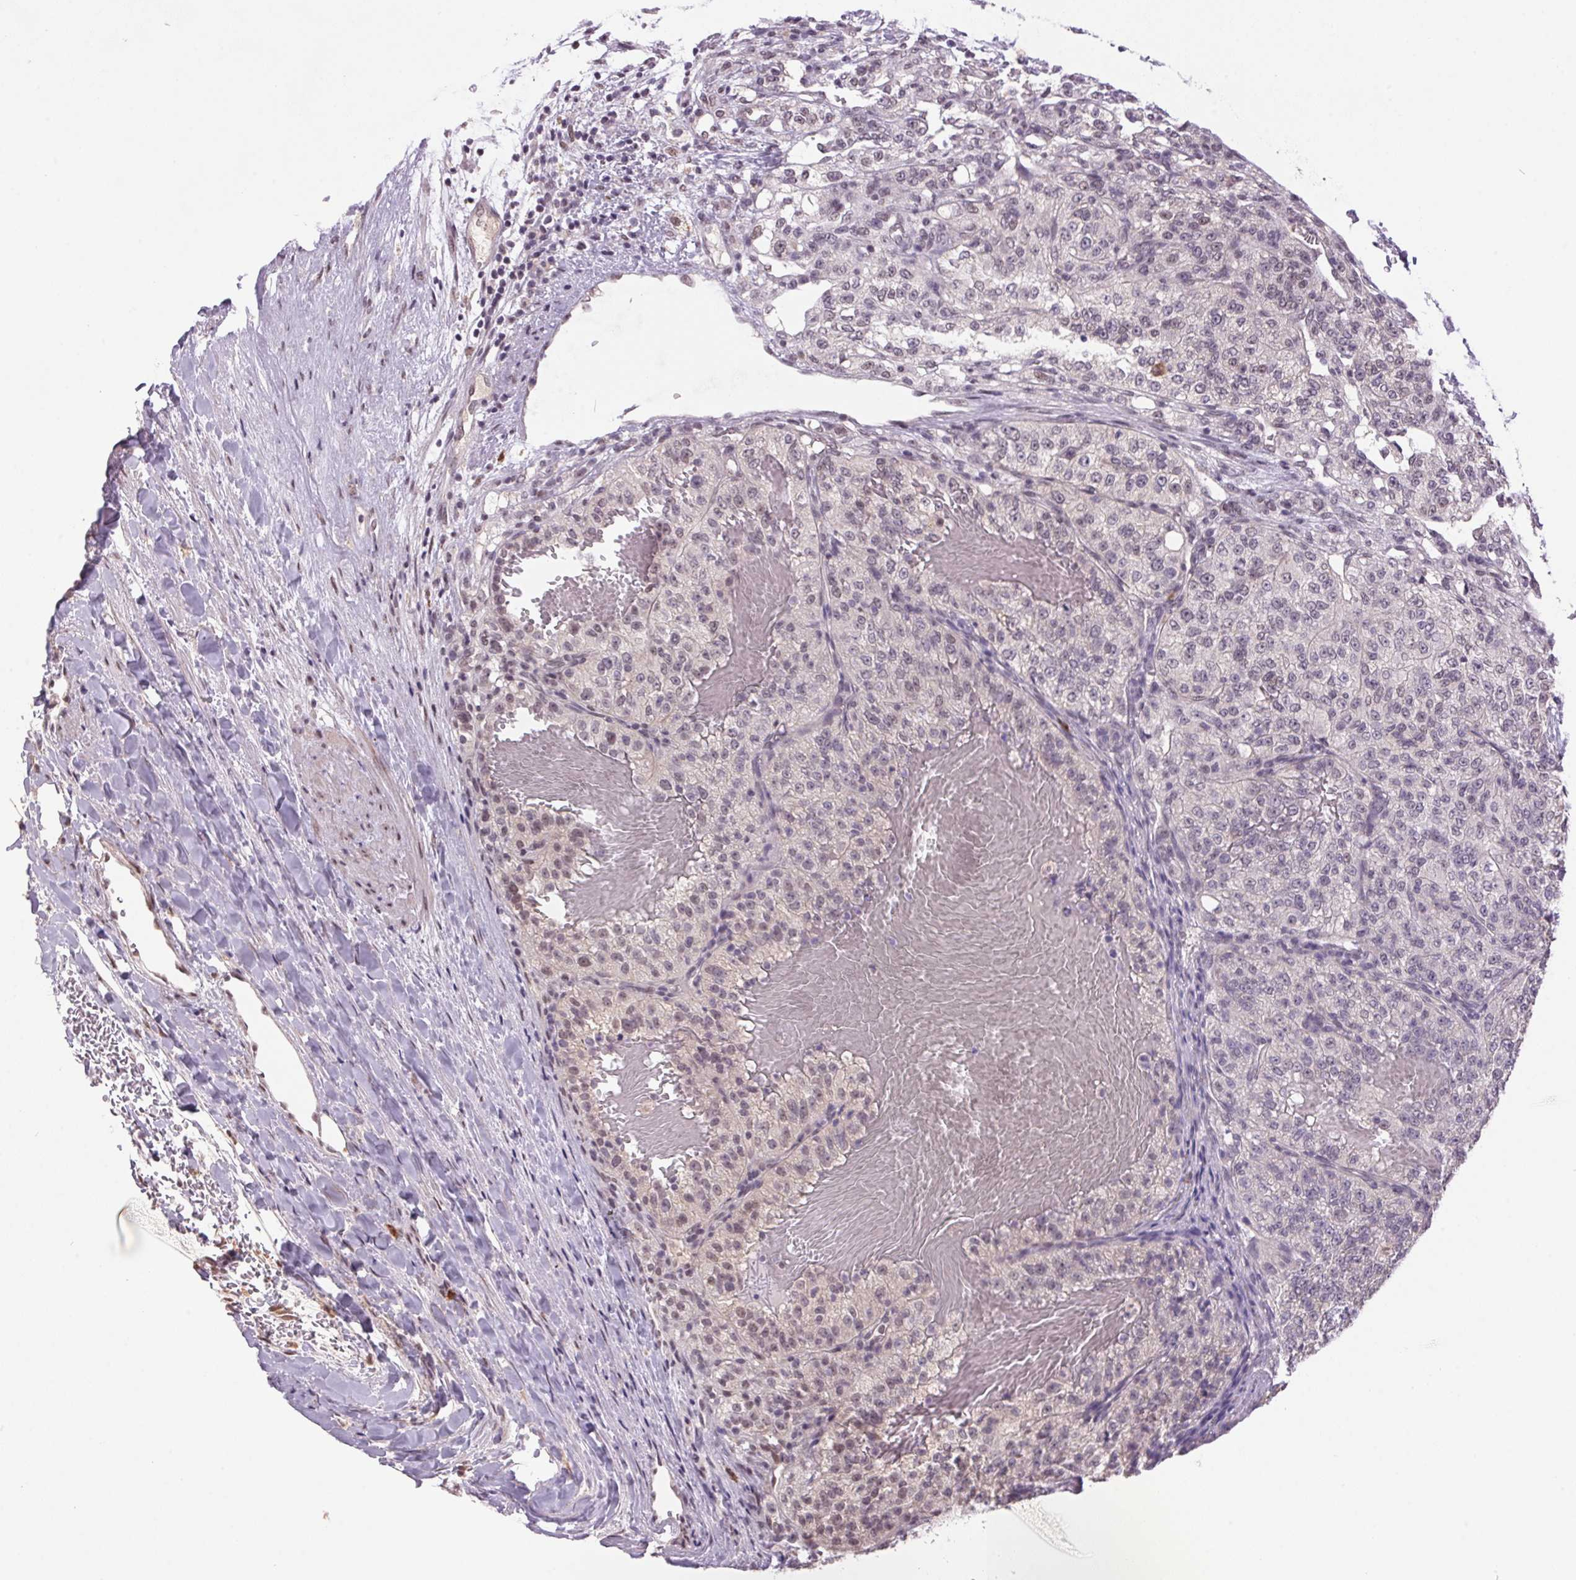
{"staining": {"intensity": "weak", "quantity": "<25%", "location": "nuclear"}, "tissue": "renal cancer", "cell_type": "Tumor cells", "image_type": "cancer", "snomed": [{"axis": "morphology", "description": "Adenocarcinoma, NOS"}, {"axis": "topography", "description": "Kidney"}], "caption": "This is a photomicrograph of immunohistochemistry (IHC) staining of adenocarcinoma (renal), which shows no expression in tumor cells.", "gene": "ZBTB4", "patient": {"sex": "female", "age": 63}}